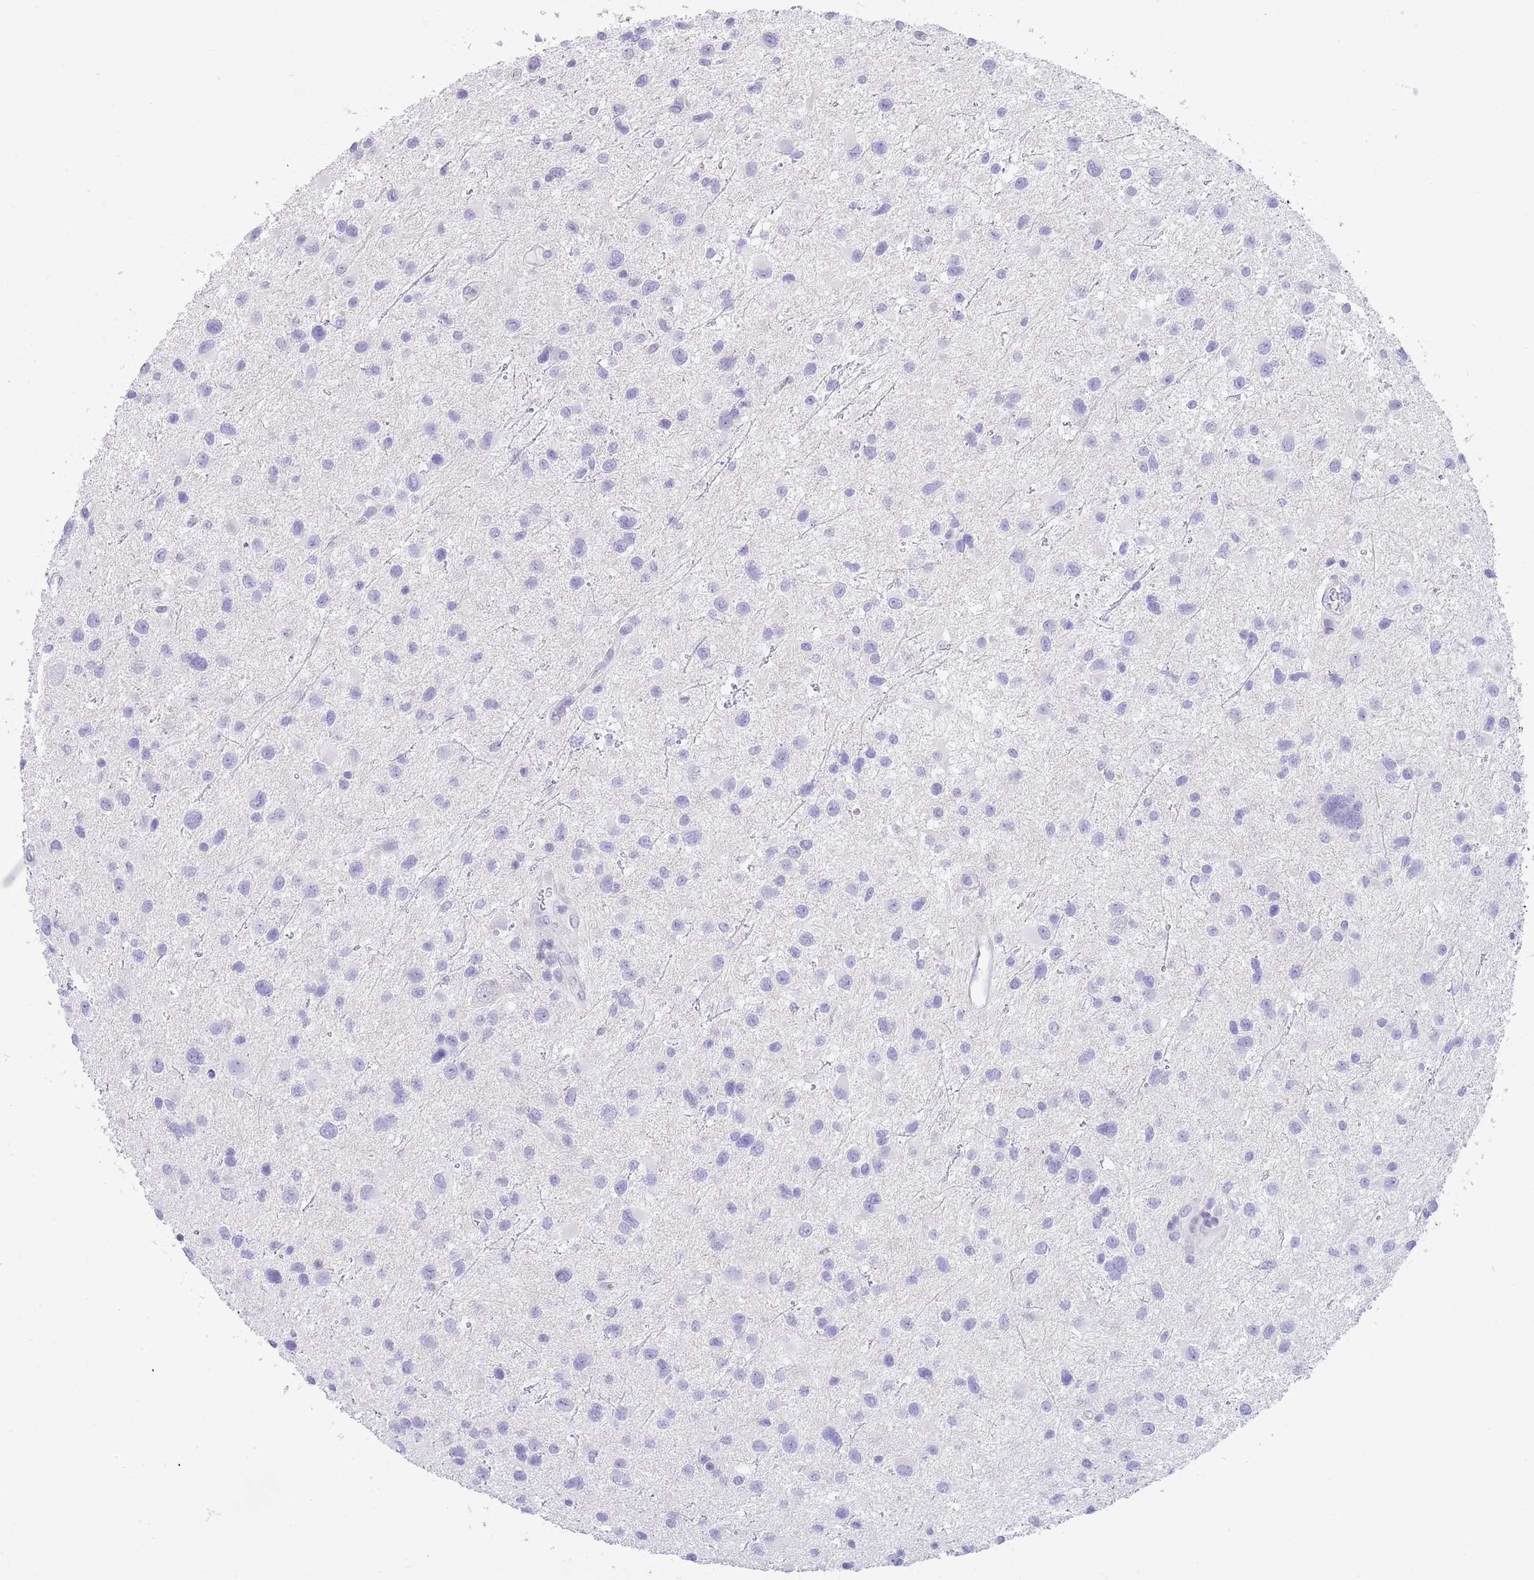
{"staining": {"intensity": "negative", "quantity": "none", "location": "none"}, "tissue": "glioma", "cell_type": "Tumor cells", "image_type": "cancer", "snomed": [{"axis": "morphology", "description": "Glioma, malignant, Low grade"}, {"axis": "topography", "description": "Brain"}], "caption": "Immunohistochemistry photomicrograph of low-grade glioma (malignant) stained for a protein (brown), which exhibits no expression in tumor cells. Nuclei are stained in blue.", "gene": "CPXM2", "patient": {"sex": "female", "age": 32}}